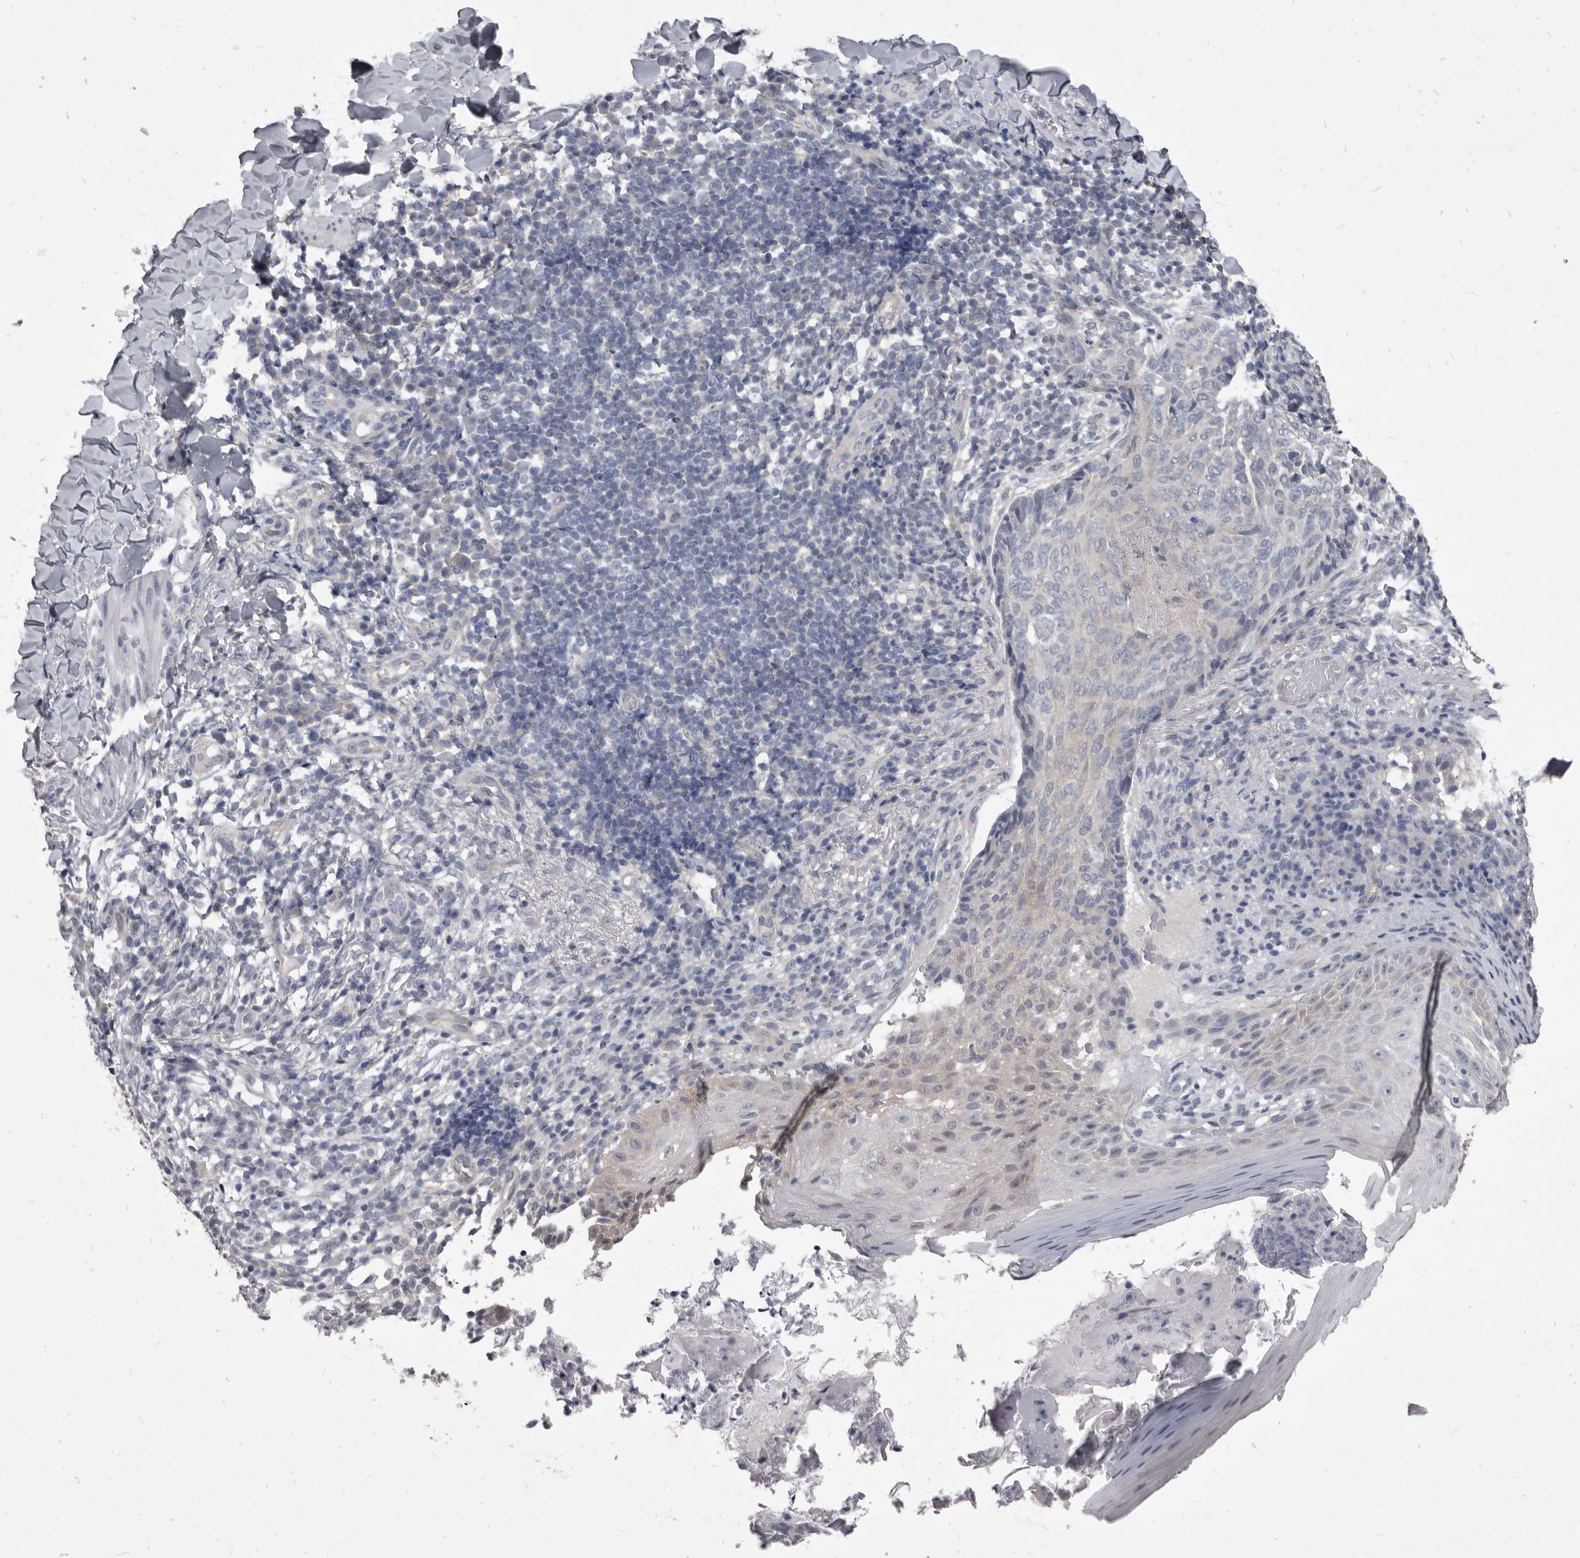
{"staining": {"intensity": "negative", "quantity": "none", "location": "none"}, "tissue": "skin cancer", "cell_type": "Tumor cells", "image_type": "cancer", "snomed": [{"axis": "morphology", "description": "Normal tissue, NOS"}, {"axis": "morphology", "description": "Basal cell carcinoma"}, {"axis": "topography", "description": "Skin"}], "caption": "DAB immunohistochemical staining of human basal cell carcinoma (skin) demonstrates no significant positivity in tumor cells.", "gene": "GSK3B", "patient": {"sex": "male", "age": 50}}